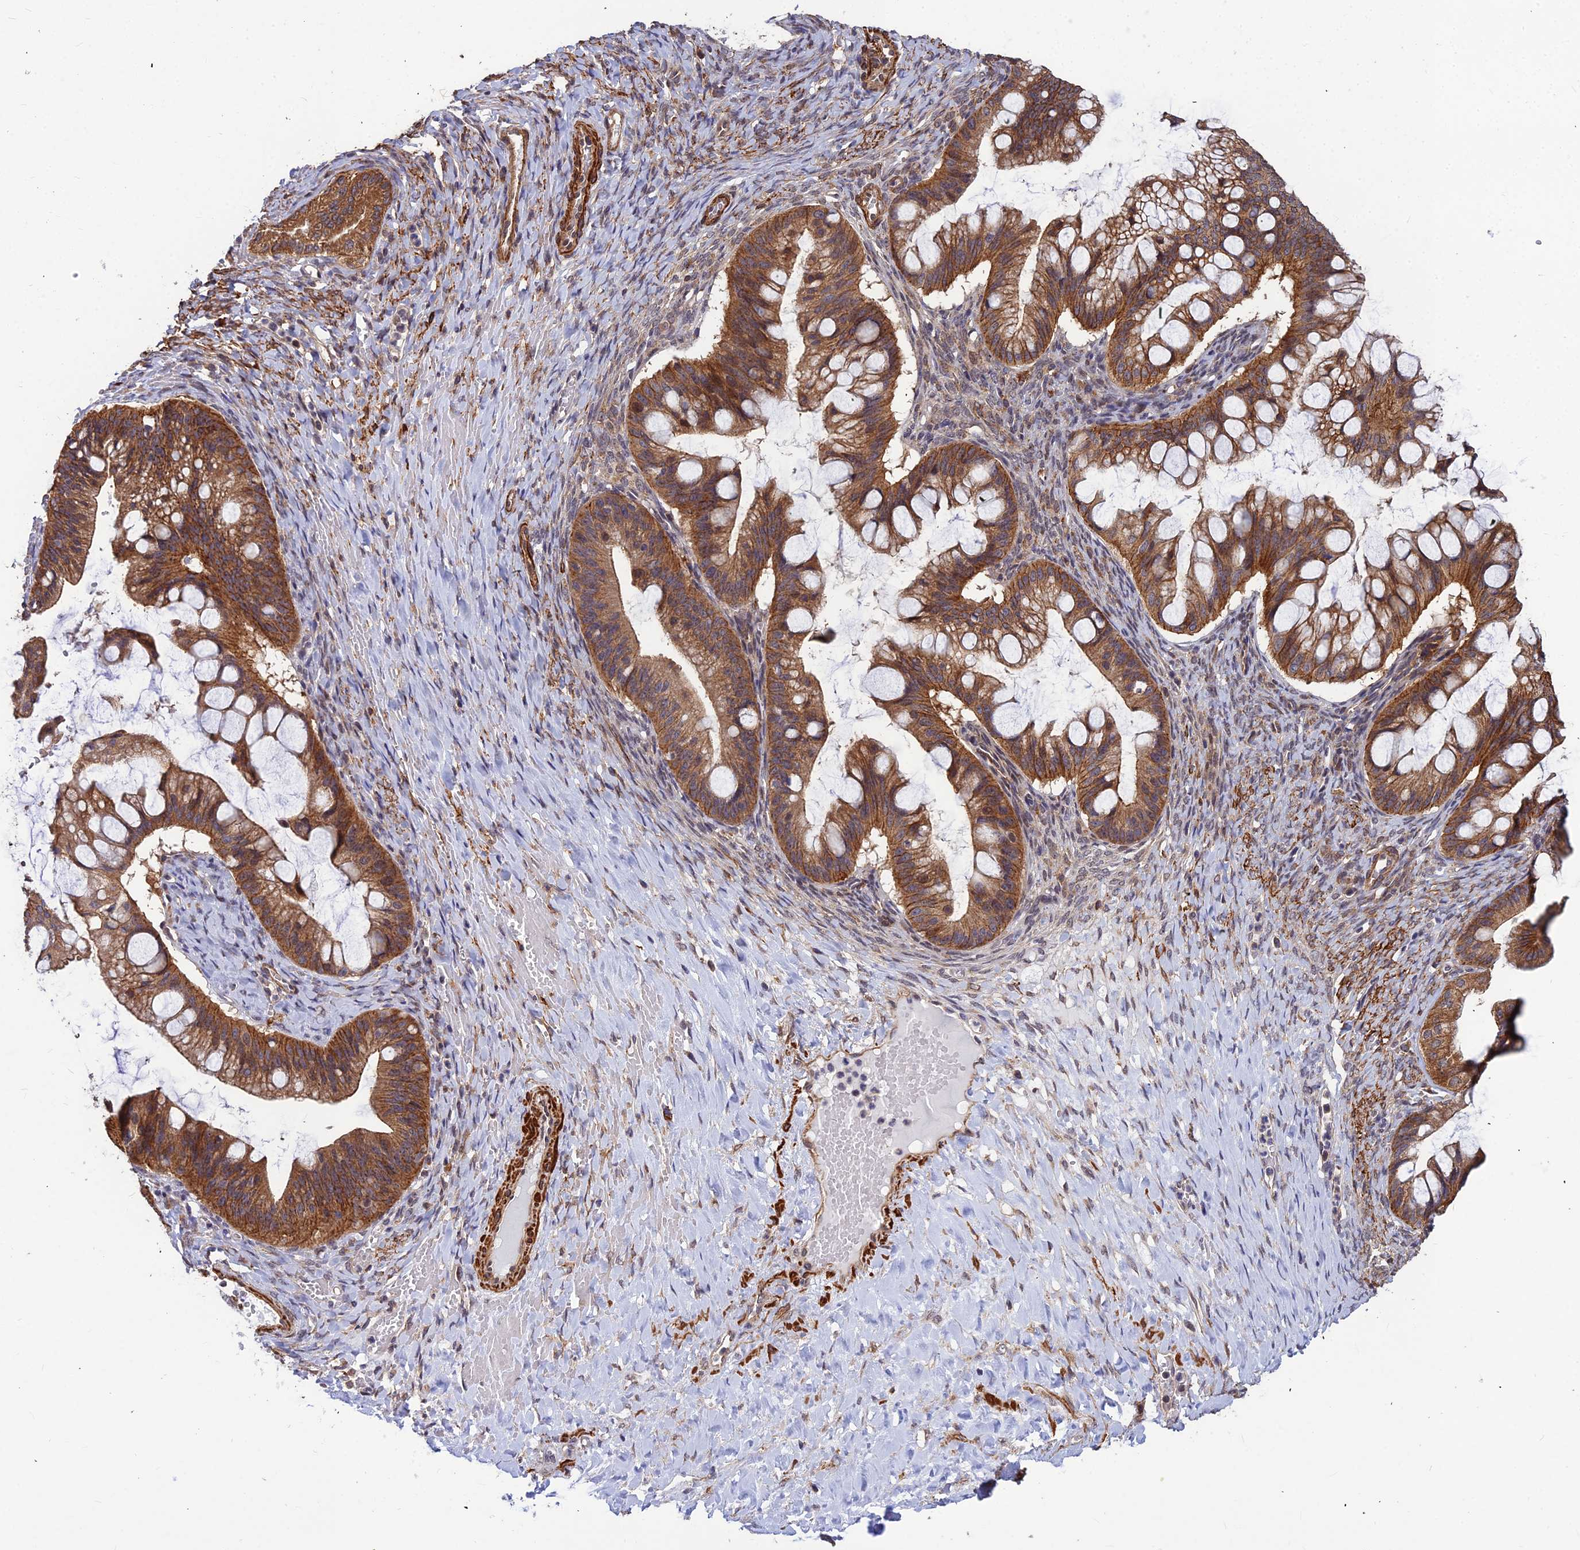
{"staining": {"intensity": "moderate", "quantity": ">75%", "location": "cytoplasmic/membranous"}, "tissue": "ovarian cancer", "cell_type": "Tumor cells", "image_type": "cancer", "snomed": [{"axis": "morphology", "description": "Cystadenocarcinoma, mucinous, NOS"}, {"axis": "topography", "description": "Ovary"}], "caption": "Immunohistochemistry (IHC) (DAB (3,3'-diaminobenzidine)) staining of ovarian mucinous cystadenocarcinoma displays moderate cytoplasmic/membranous protein expression in approximately >75% of tumor cells.", "gene": "LEKR1", "patient": {"sex": "female", "age": 73}}